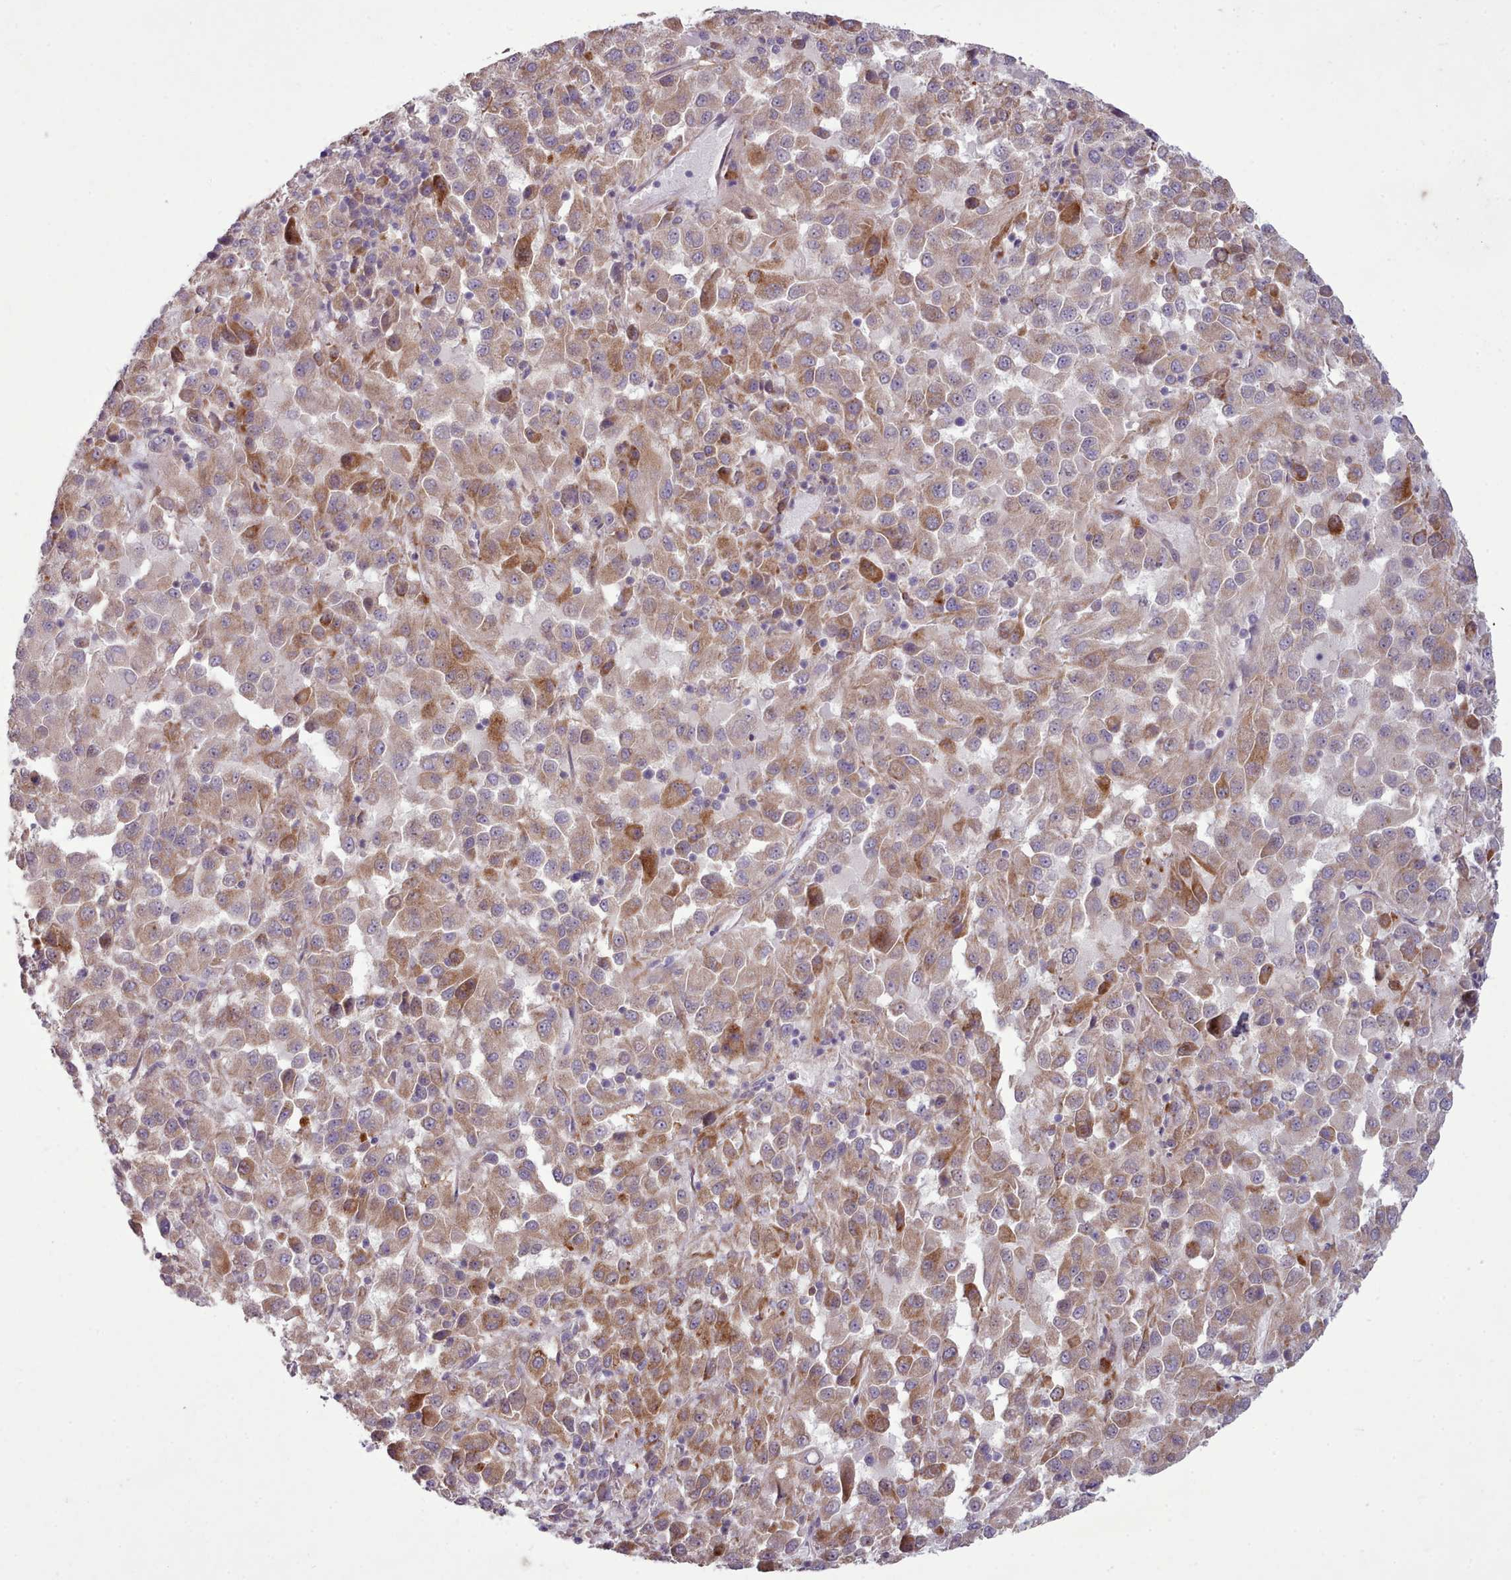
{"staining": {"intensity": "moderate", "quantity": ">75%", "location": "cytoplasmic/membranous"}, "tissue": "melanoma", "cell_type": "Tumor cells", "image_type": "cancer", "snomed": [{"axis": "morphology", "description": "Malignant melanoma, Metastatic site"}, {"axis": "topography", "description": "Lung"}], "caption": "A micrograph of melanoma stained for a protein displays moderate cytoplasmic/membranous brown staining in tumor cells.", "gene": "DPF1", "patient": {"sex": "male", "age": 64}}